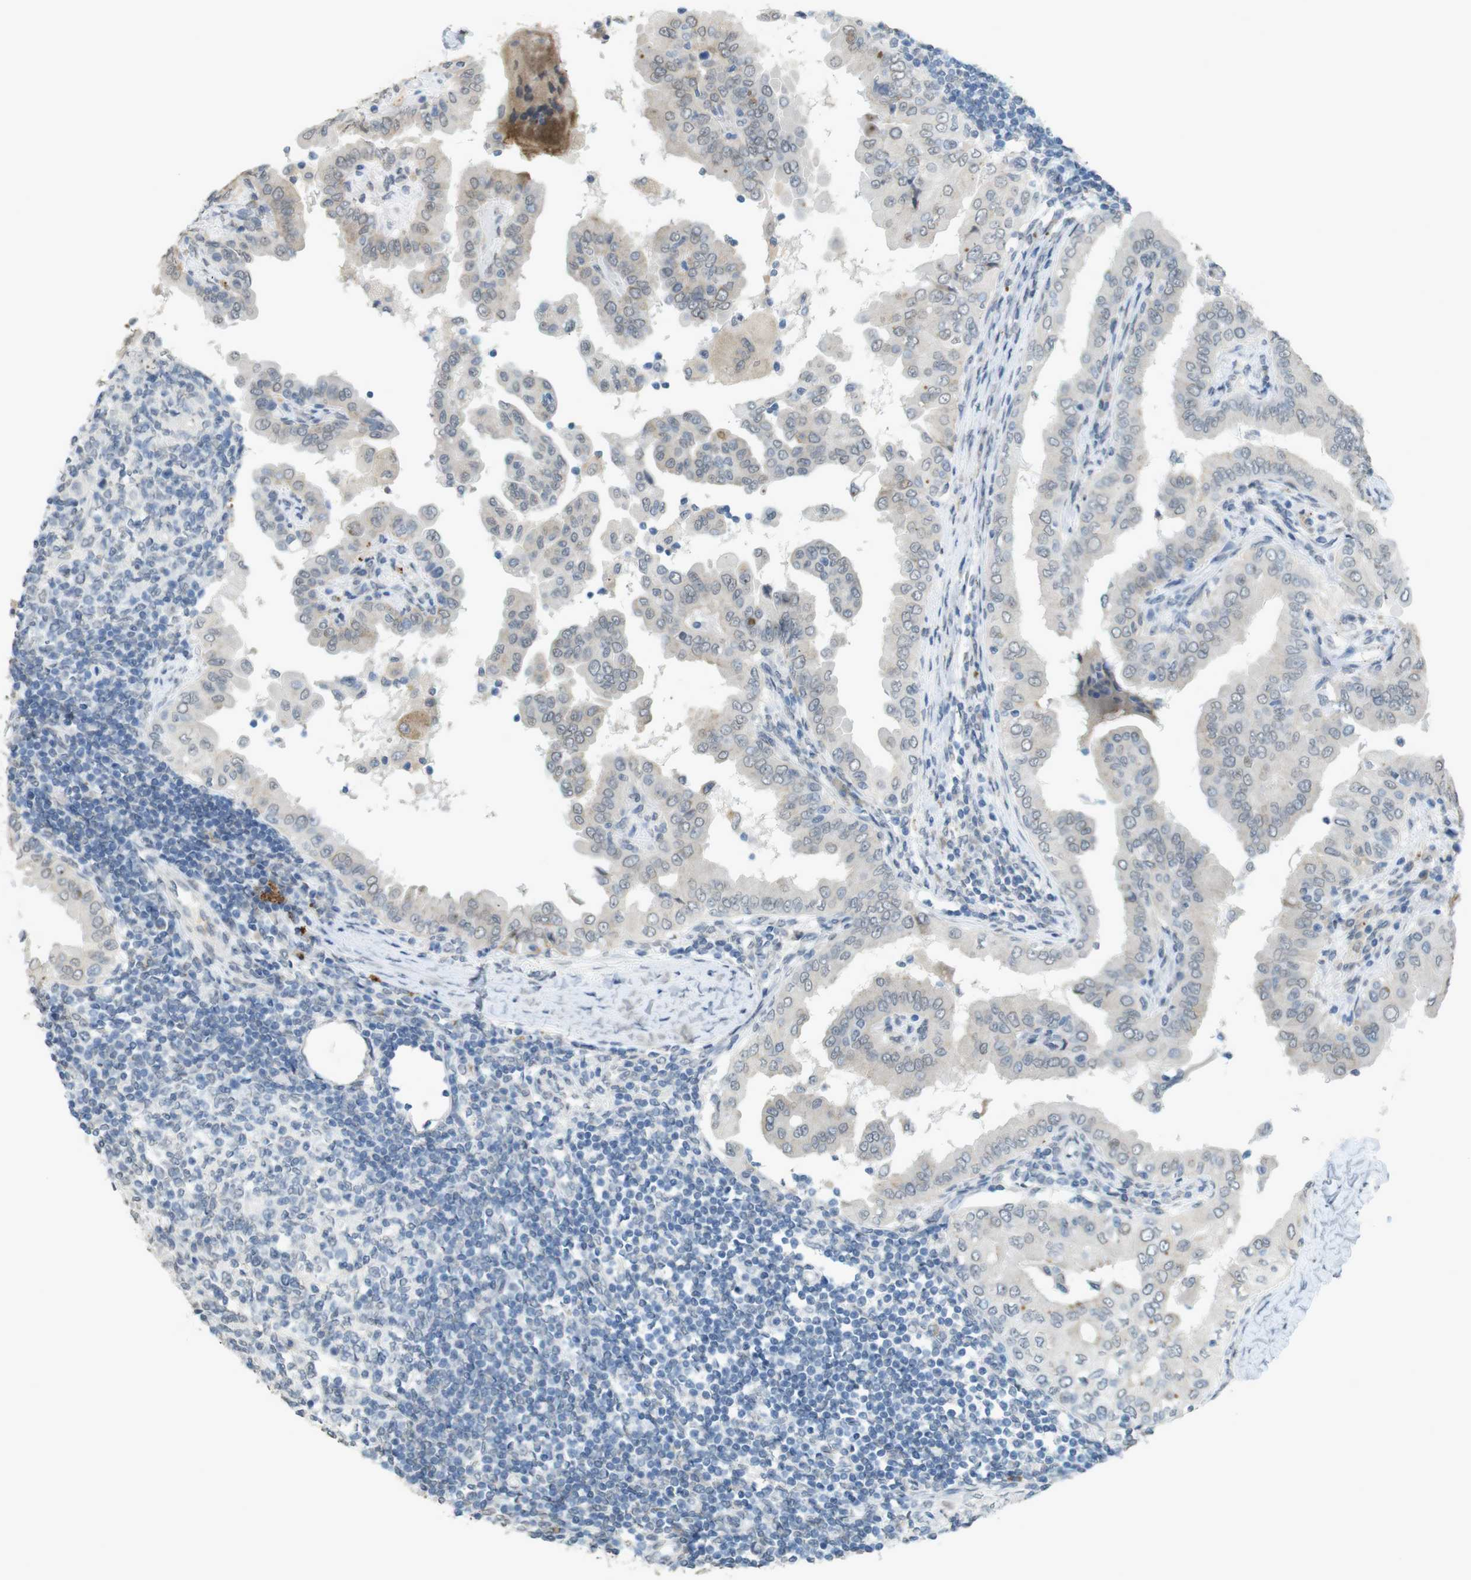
{"staining": {"intensity": "negative", "quantity": "none", "location": "none"}, "tissue": "thyroid cancer", "cell_type": "Tumor cells", "image_type": "cancer", "snomed": [{"axis": "morphology", "description": "Papillary adenocarcinoma, NOS"}, {"axis": "topography", "description": "Thyroid gland"}], "caption": "High magnification brightfield microscopy of papillary adenocarcinoma (thyroid) stained with DAB (3,3'-diaminobenzidine) (brown) and counterstained with hematoxylin (blue): tumor cells show no significant staining.", "gene": "FZD10", "patient": {"sex": "male", "age": 33}}